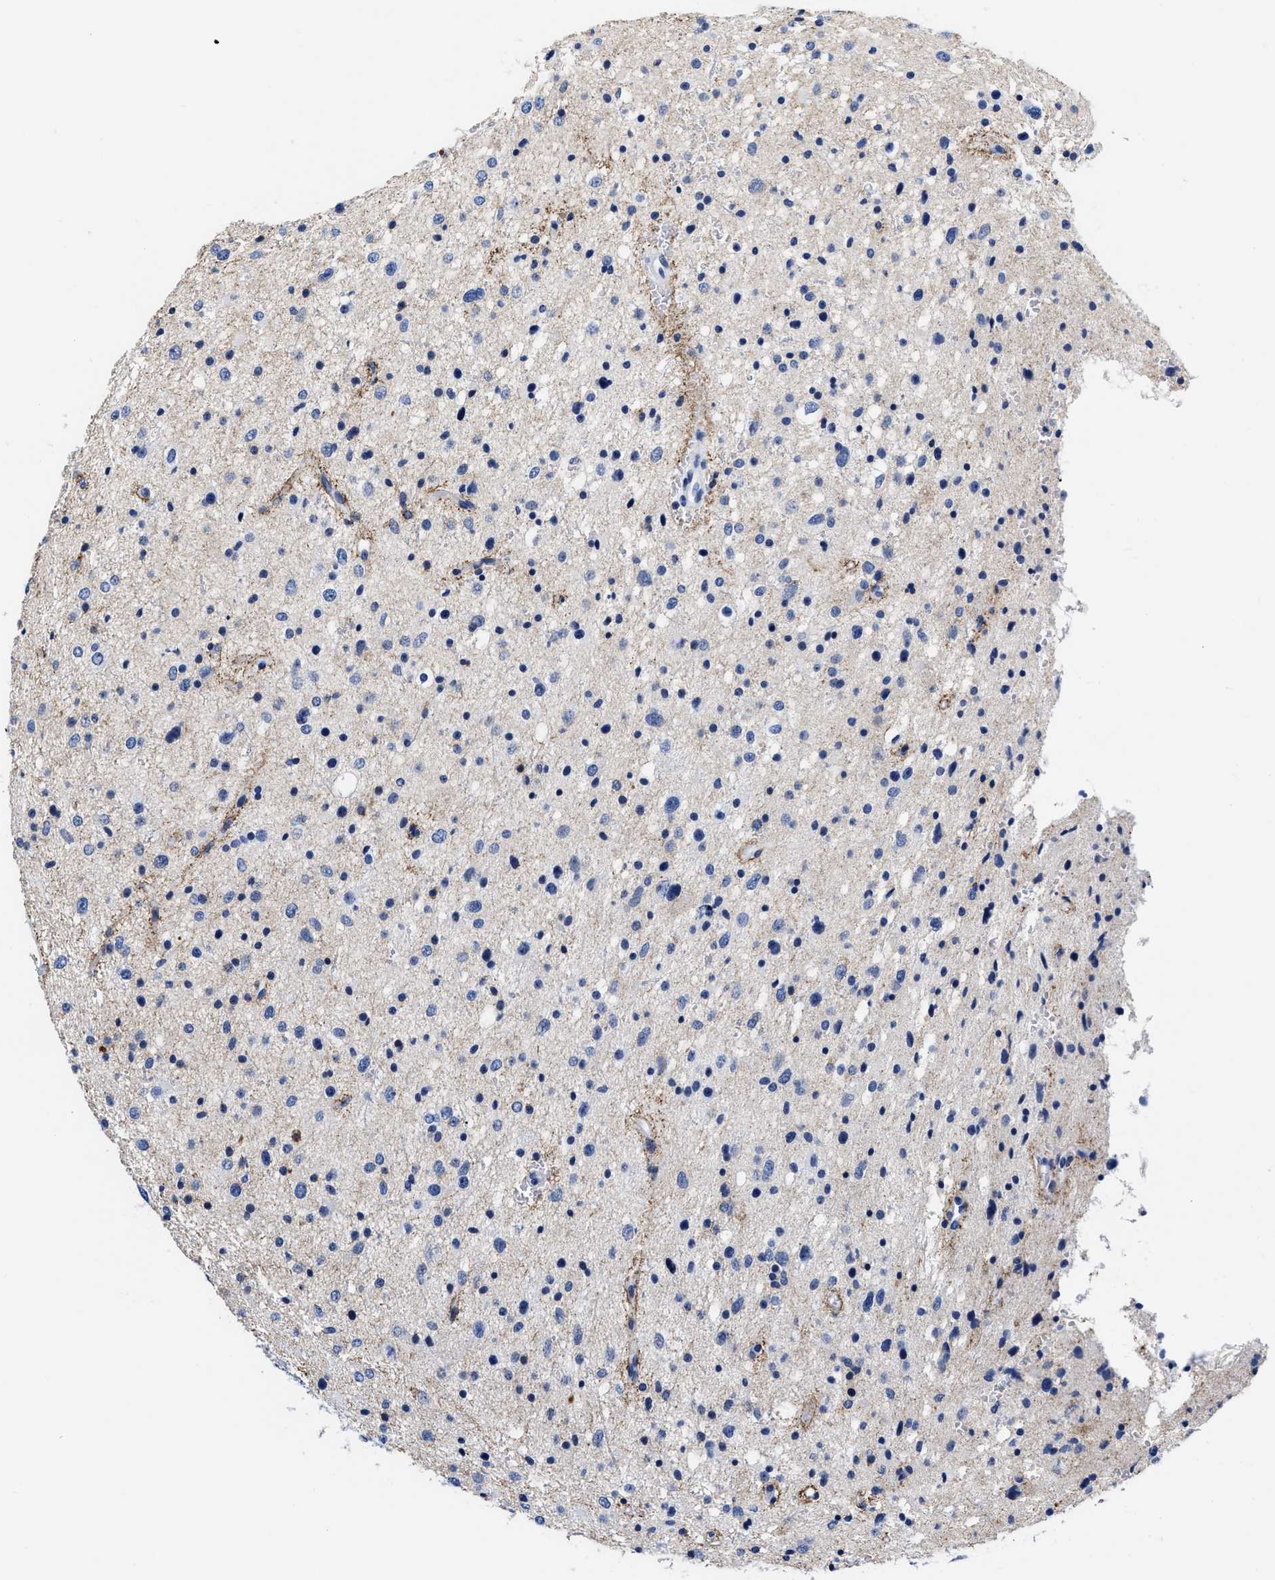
{"staining": {"intensity": "negative", "quantity": "none", "location": "none"}, "tissue": "glioma", "cell_type": "Tumor cells", "image_type": "cancer", "snomed": [{"axis": "morphology", "description": "Glioma, malignant, Low grade"}, {"axis": "topography", "description": "Brain"}], "caption": "Tumor cells are negative for brown protein staining in glioma.", "gene": "CER1", "patient": {"sex": "female", "age": 37}}